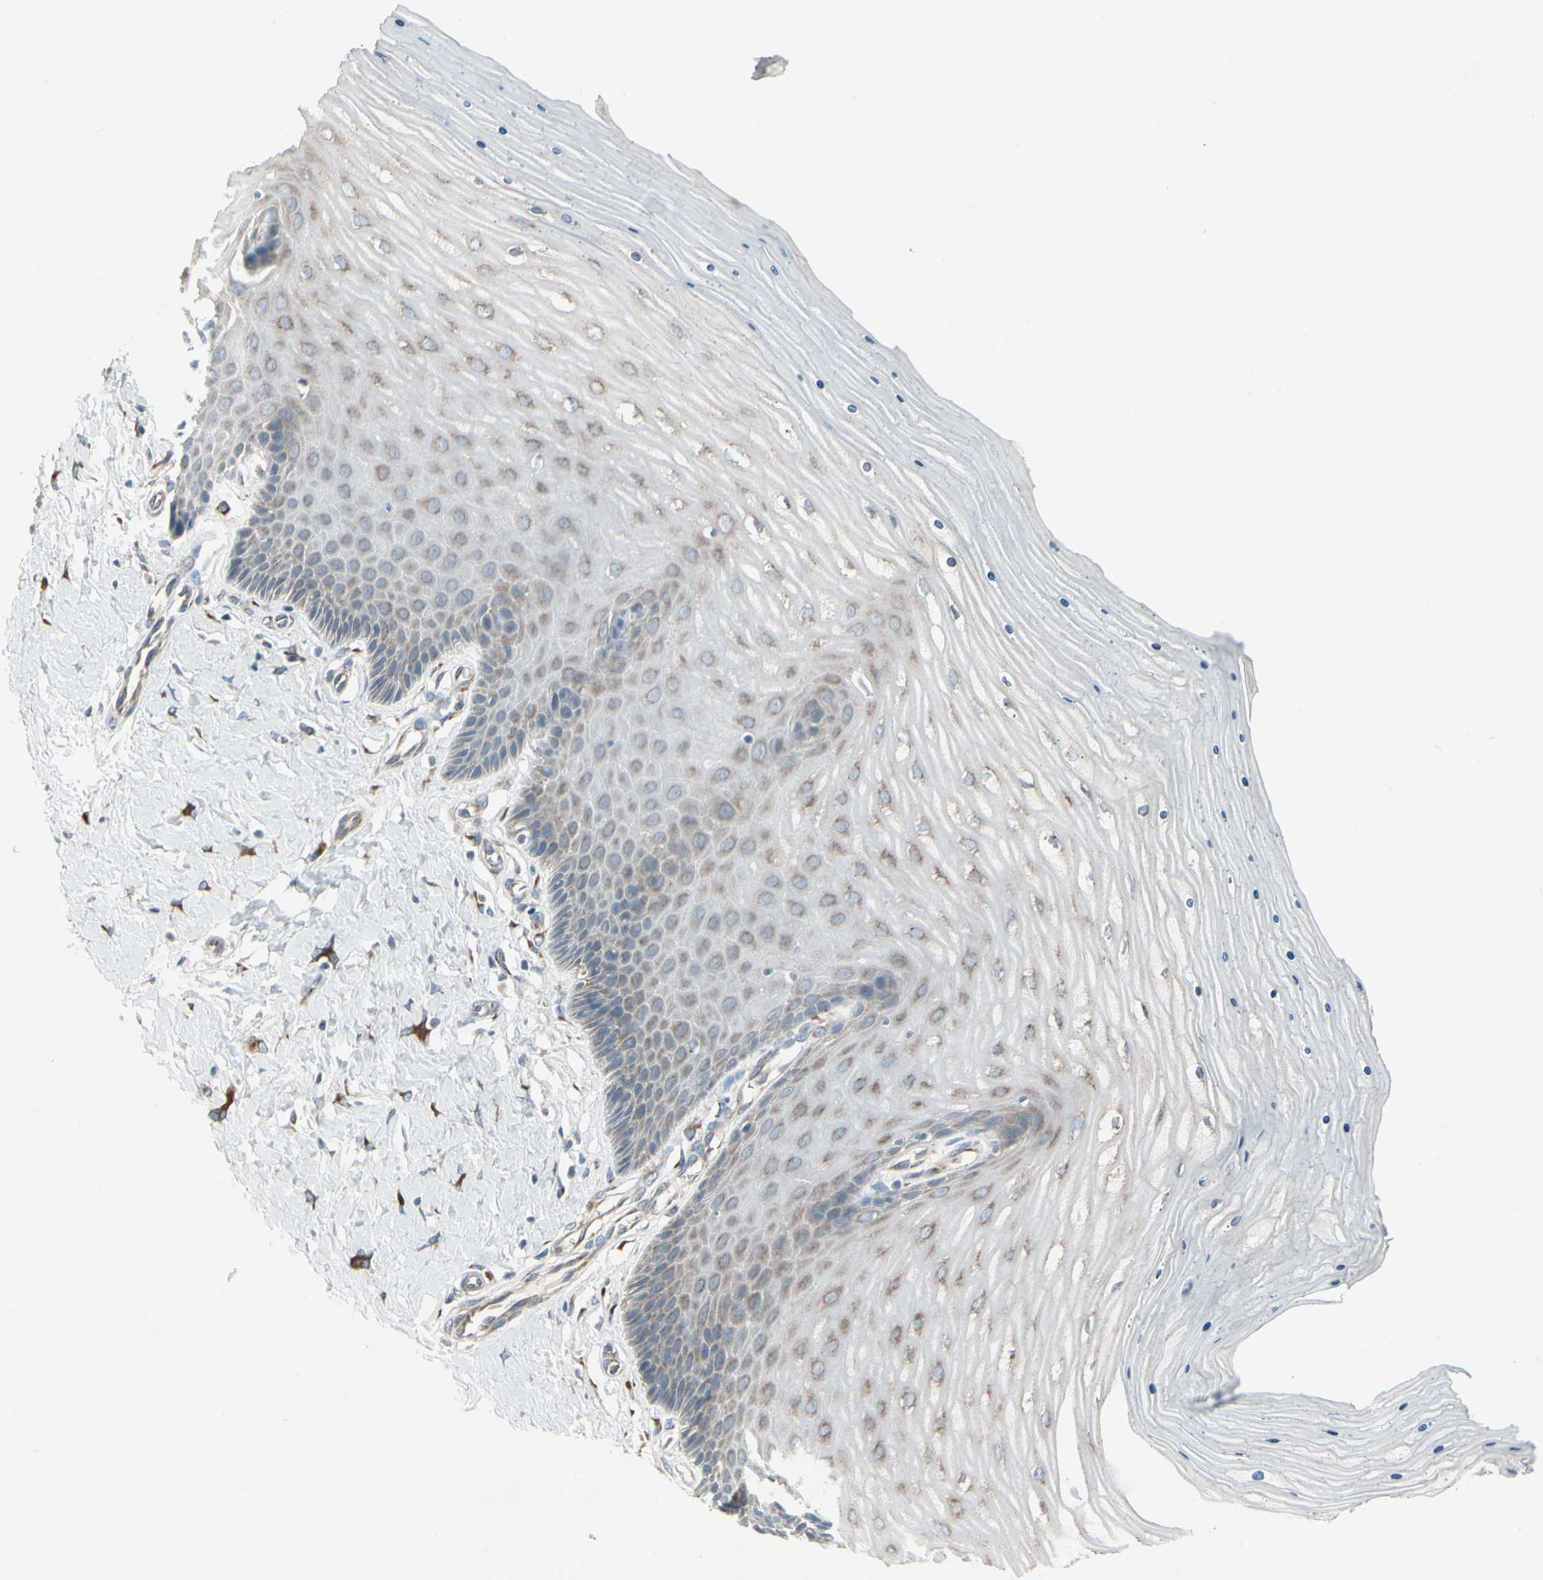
{"staining": {"intensity": "moderate", "quantity": ">75%", "location": "cytoplasmic/membranous"}, "tissue": "cervix", "cell_type": "Glandular cells", "image_type": "normal", "snomed": [{"axis": "morphology", "description": "Normal tissue, NOS"}, {"axis": "topography", "description": "Cervix"}], "caption": "An image of human cervix stained for a protein displays moderate cytoplasmic/membranous brown staining in glandular cells. Nuclei are stained in blue.", "gene": "FNDC3A", "patient": {"sex": "female", "age": 55}}